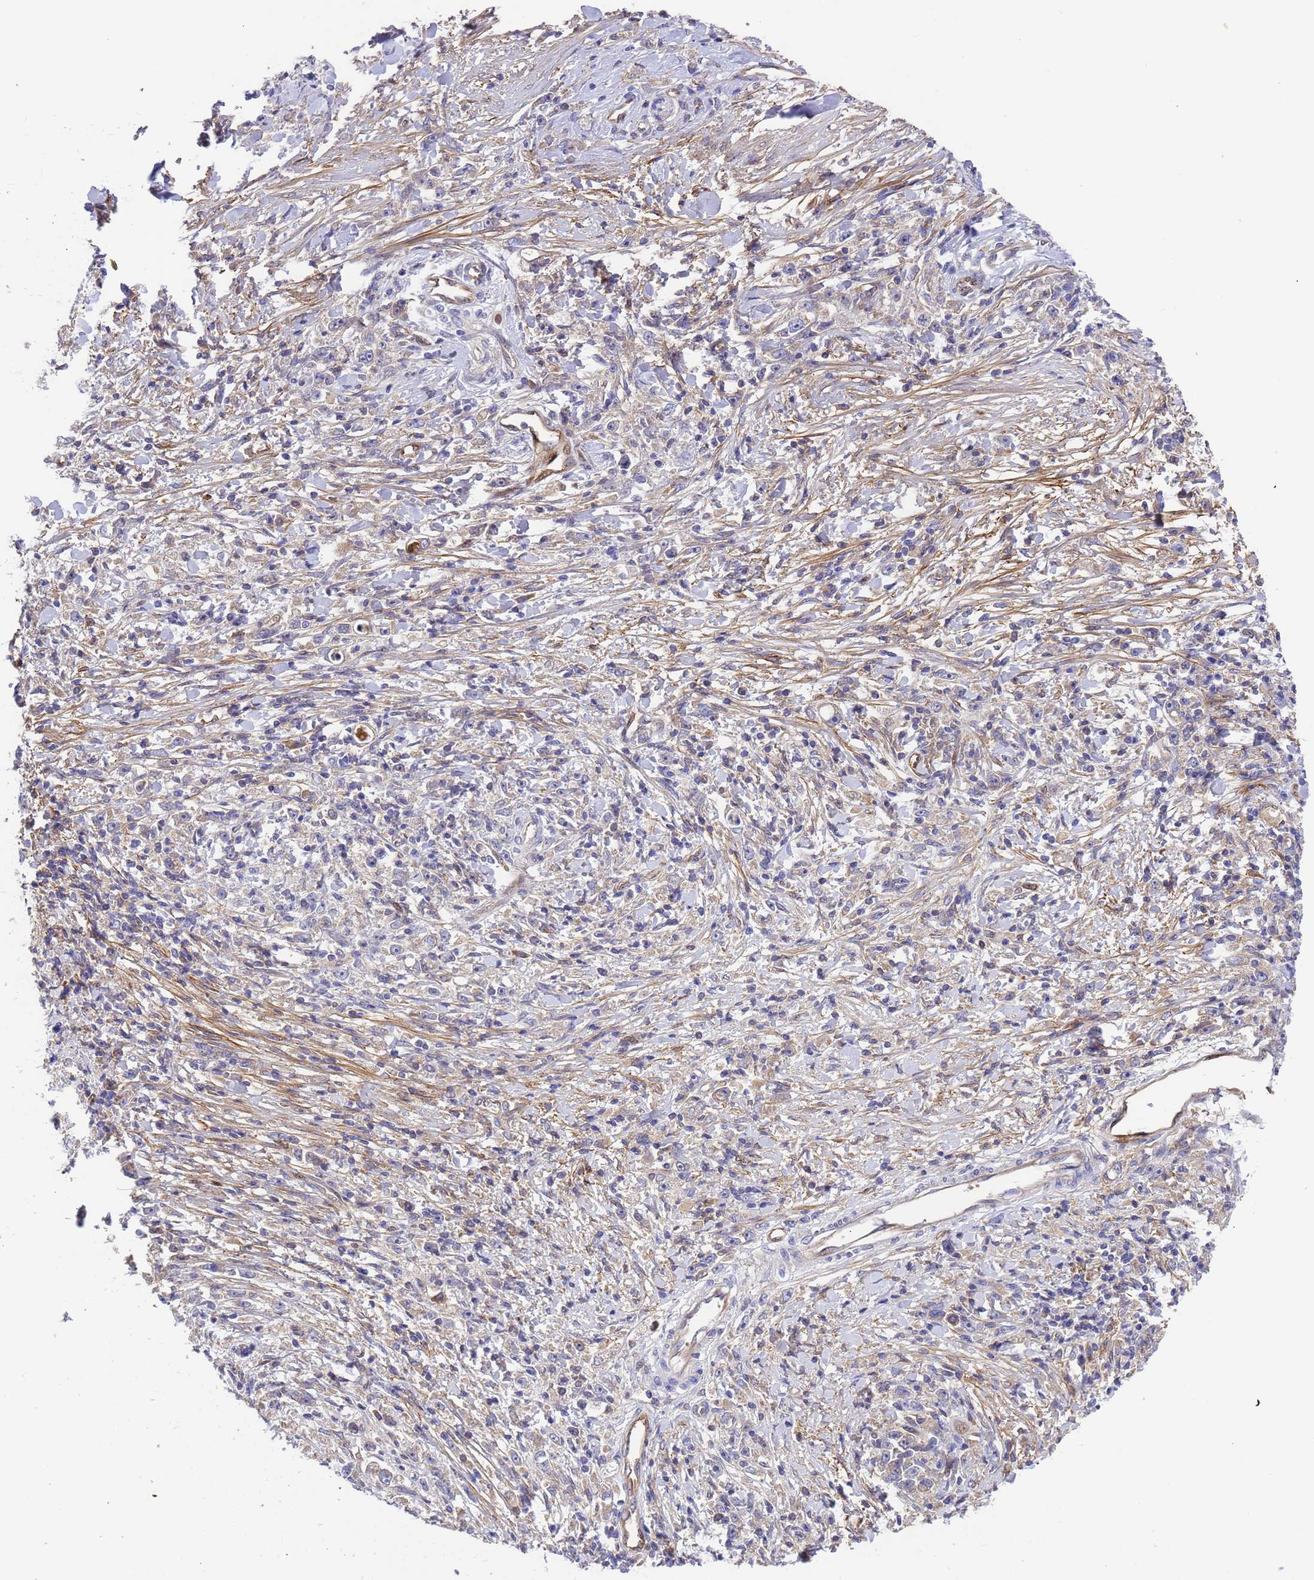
{"staining": {"intensity": "negative", "quantity": "none", "location": "none"}, "tissue": "stomach cancer", "cell_type": "Tumor cells", "image_type": "cancer", "snomed": [{"axis": "morphology", "description": "Adenocarcinoma, NOS"}, {"axis": "topography", "description": "Stomach"}], "caption": "The immunohistochemistry (IHC) image has no significant positivity in tumor cells of adenocarcinoma (stomach) tissue.", "gene": "FOXRED1", "patient": {"sex": "female", "age": 59}}